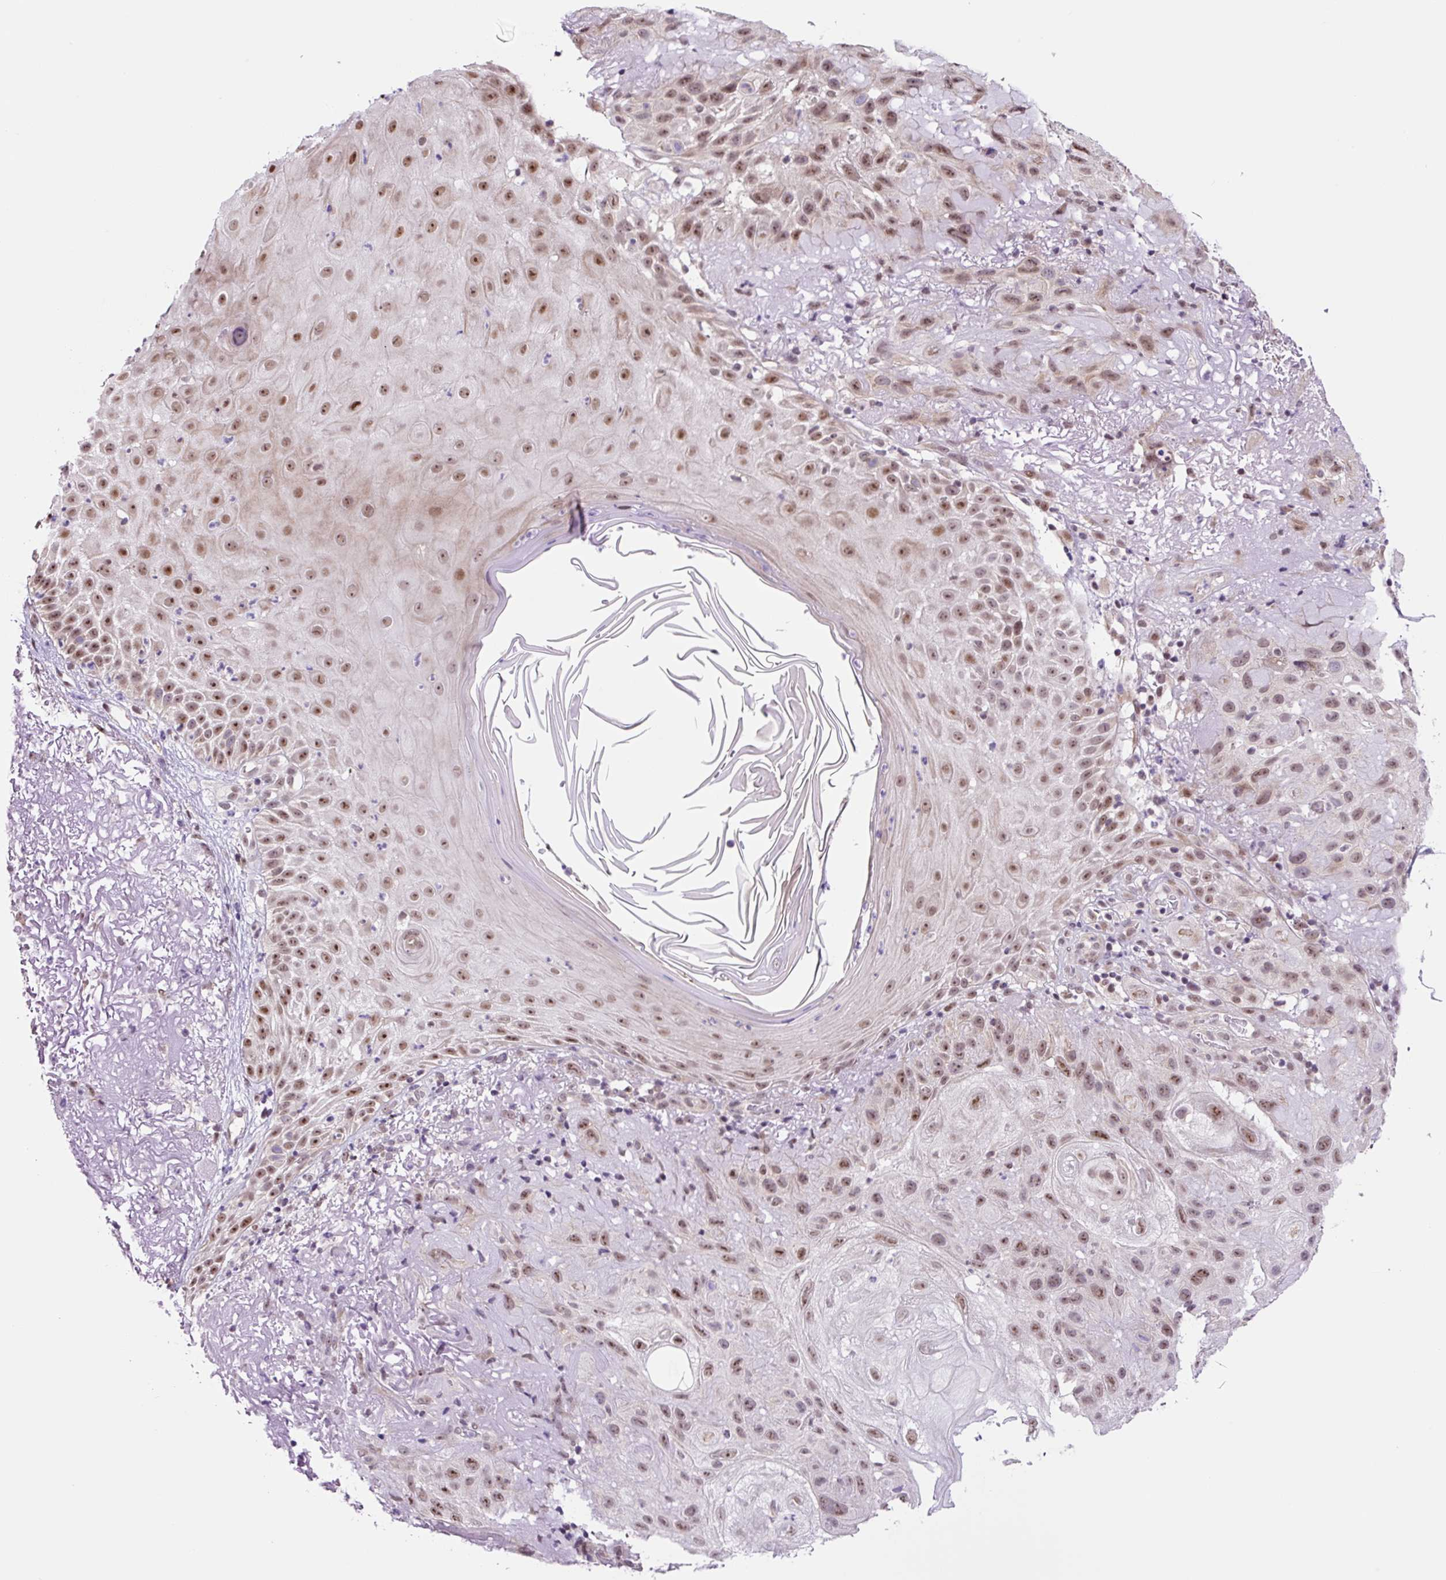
{"staining": {"intensity": "moderate", "quantity": ">75%", "location": "nuclear"}, "tissue": "skin cancer", "cell_type": "Tumor cells", "image_type": "cancer", "snomed": [{"axis": "morphology", "description": "Normal tissue, NOS"}, {"axis": "morphology", "description": "Squamous cell carcinoma, NOS"}, {"axis": "topography", "description": "Skin"}], "caption": "Immunohistochemical staining of squamous cell carcinoma (skin) displays medium levels of moderate nuclear protein staining in about >75% of tumor cells.", "gene": "TAF1A", "patient": {"sex": "female", "age": 96}}